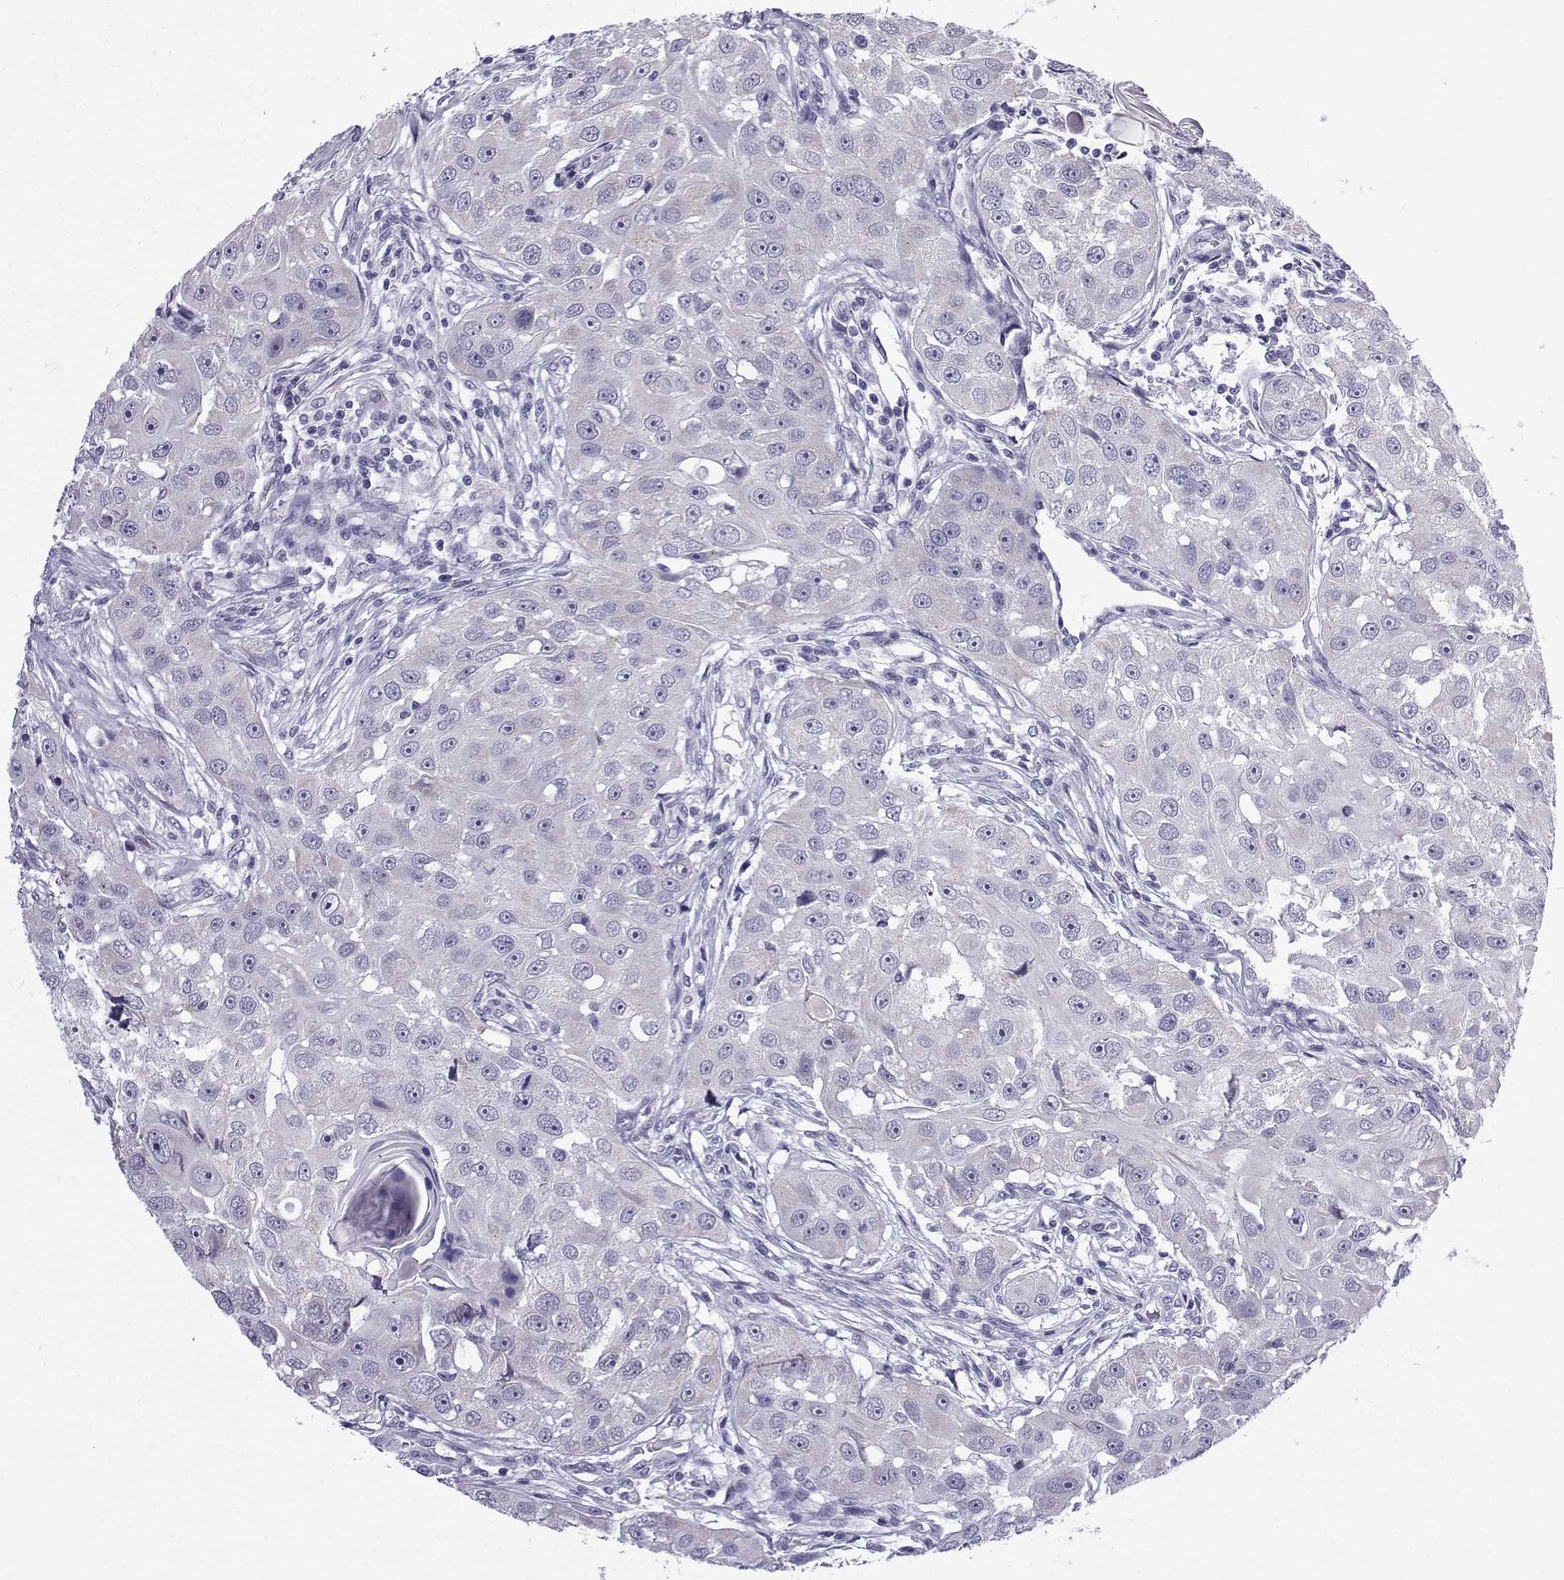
{"staining": {"intensity": "negative", "quantity": "none", "location": "none"}, "tissue": "head and neck cancer", "cell_type": "Tumor cells", "image_type": "cancer", "snomed": [{"axis": "morphology", "description": "Squamous cell carcinoma, NOS"}, {"axis": "topography", "description": "Head-Neck"}], "caption": "DAB (3,3'-diaminobenzidine) immunohistochemical staining of head and neck squamous cell carcinoma reveals no significant expression in tumor cells. (DAB (3,3'-diaminobenzidine) immunohistochemistry (IHC), high magnification).", "gene": "ACRBP", "patient": {"sex": "male", "age": 51}}